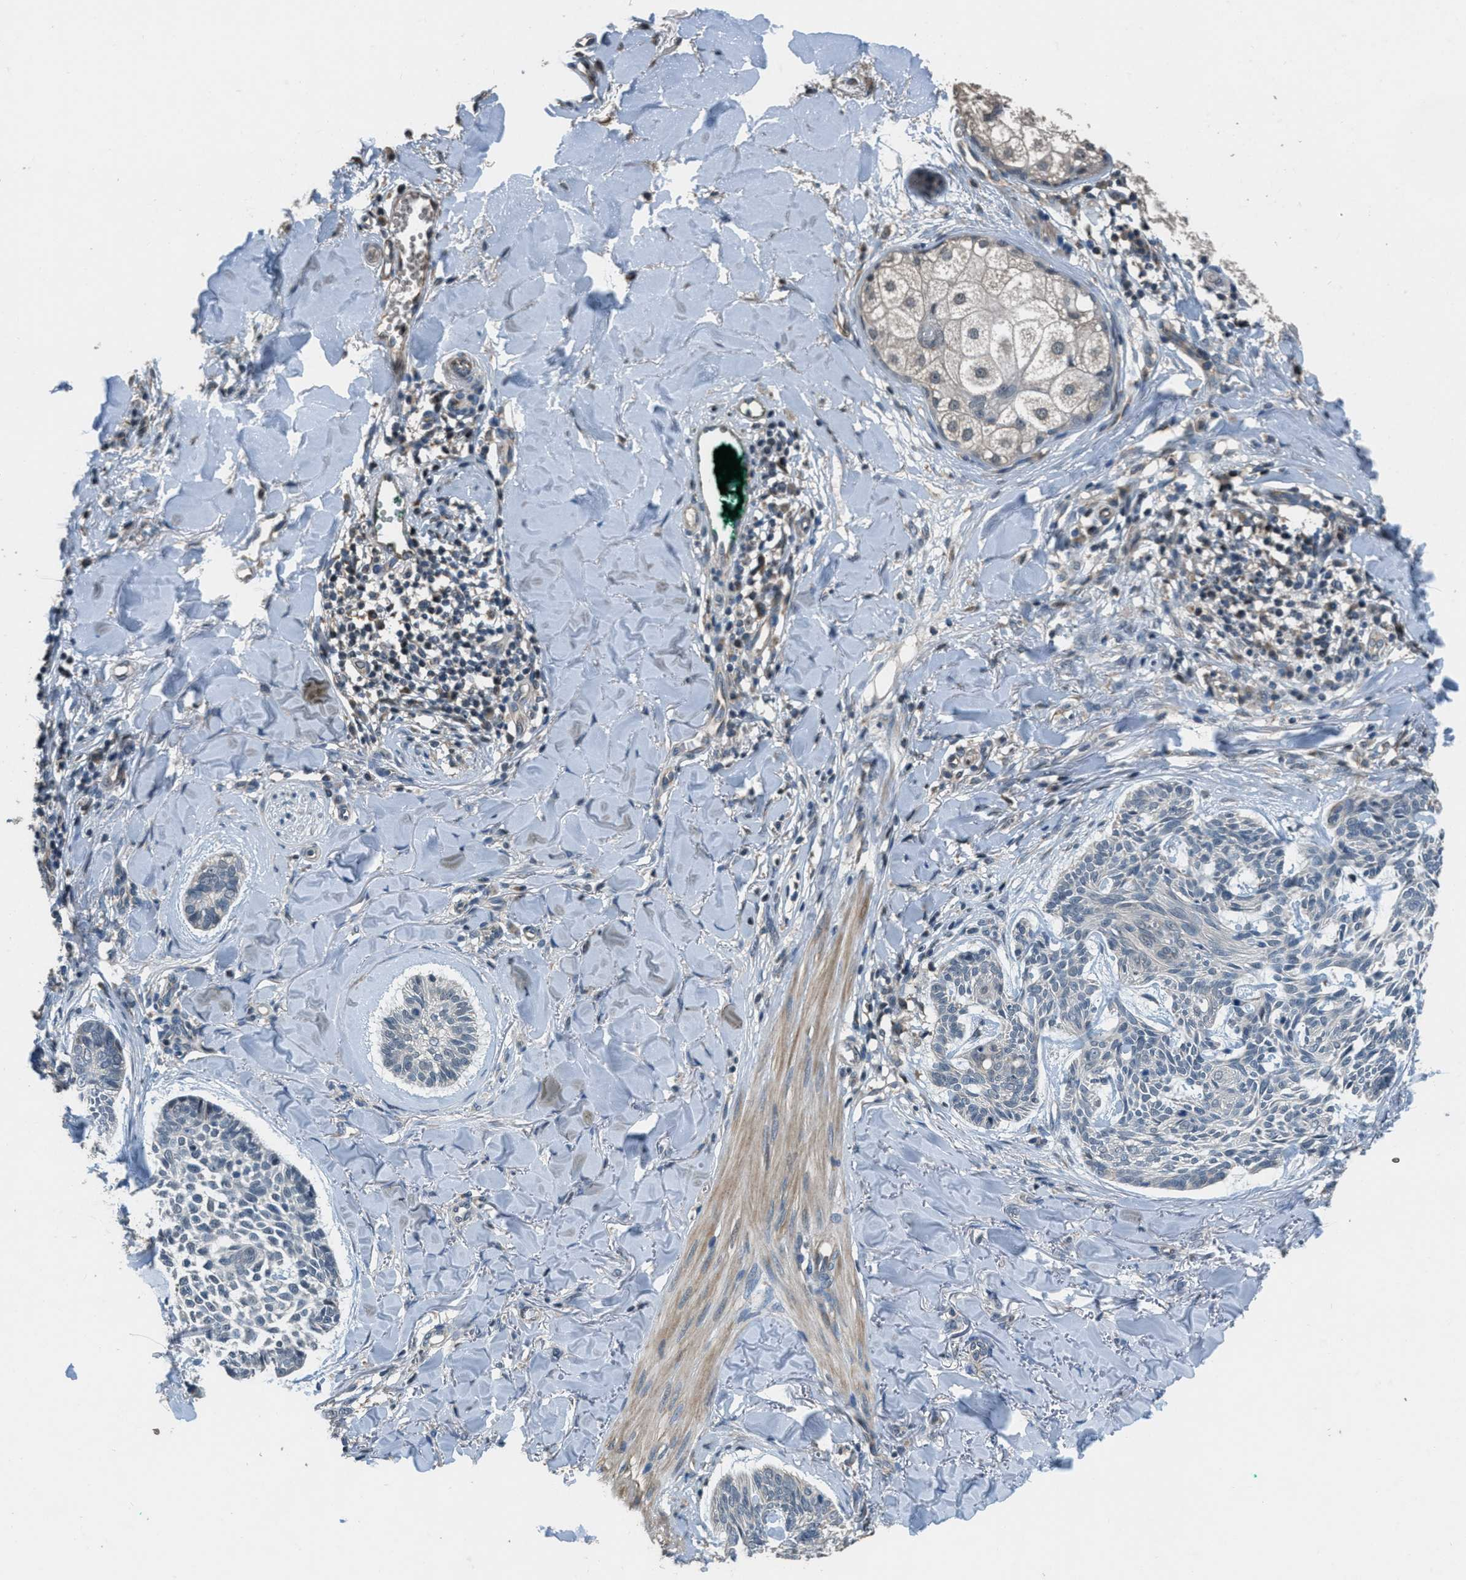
{"staining": {"intensity": "negative", "quantity": "none", "location": "none"}, "tissue": "skin cancer", "cell_type": "Tumor cells", "image_type": "cancer", "snomed": [{"axis": "morphology", "description": "Basal cell carcinoma"}, {"axis": "topography", "description": "Skin"}], "caption": "Tumor cells are negative for brown protein staining in basal cell carcinoma (skin).", "gene": "NAT1", "patient": {"sex": "male", "age": 43}}